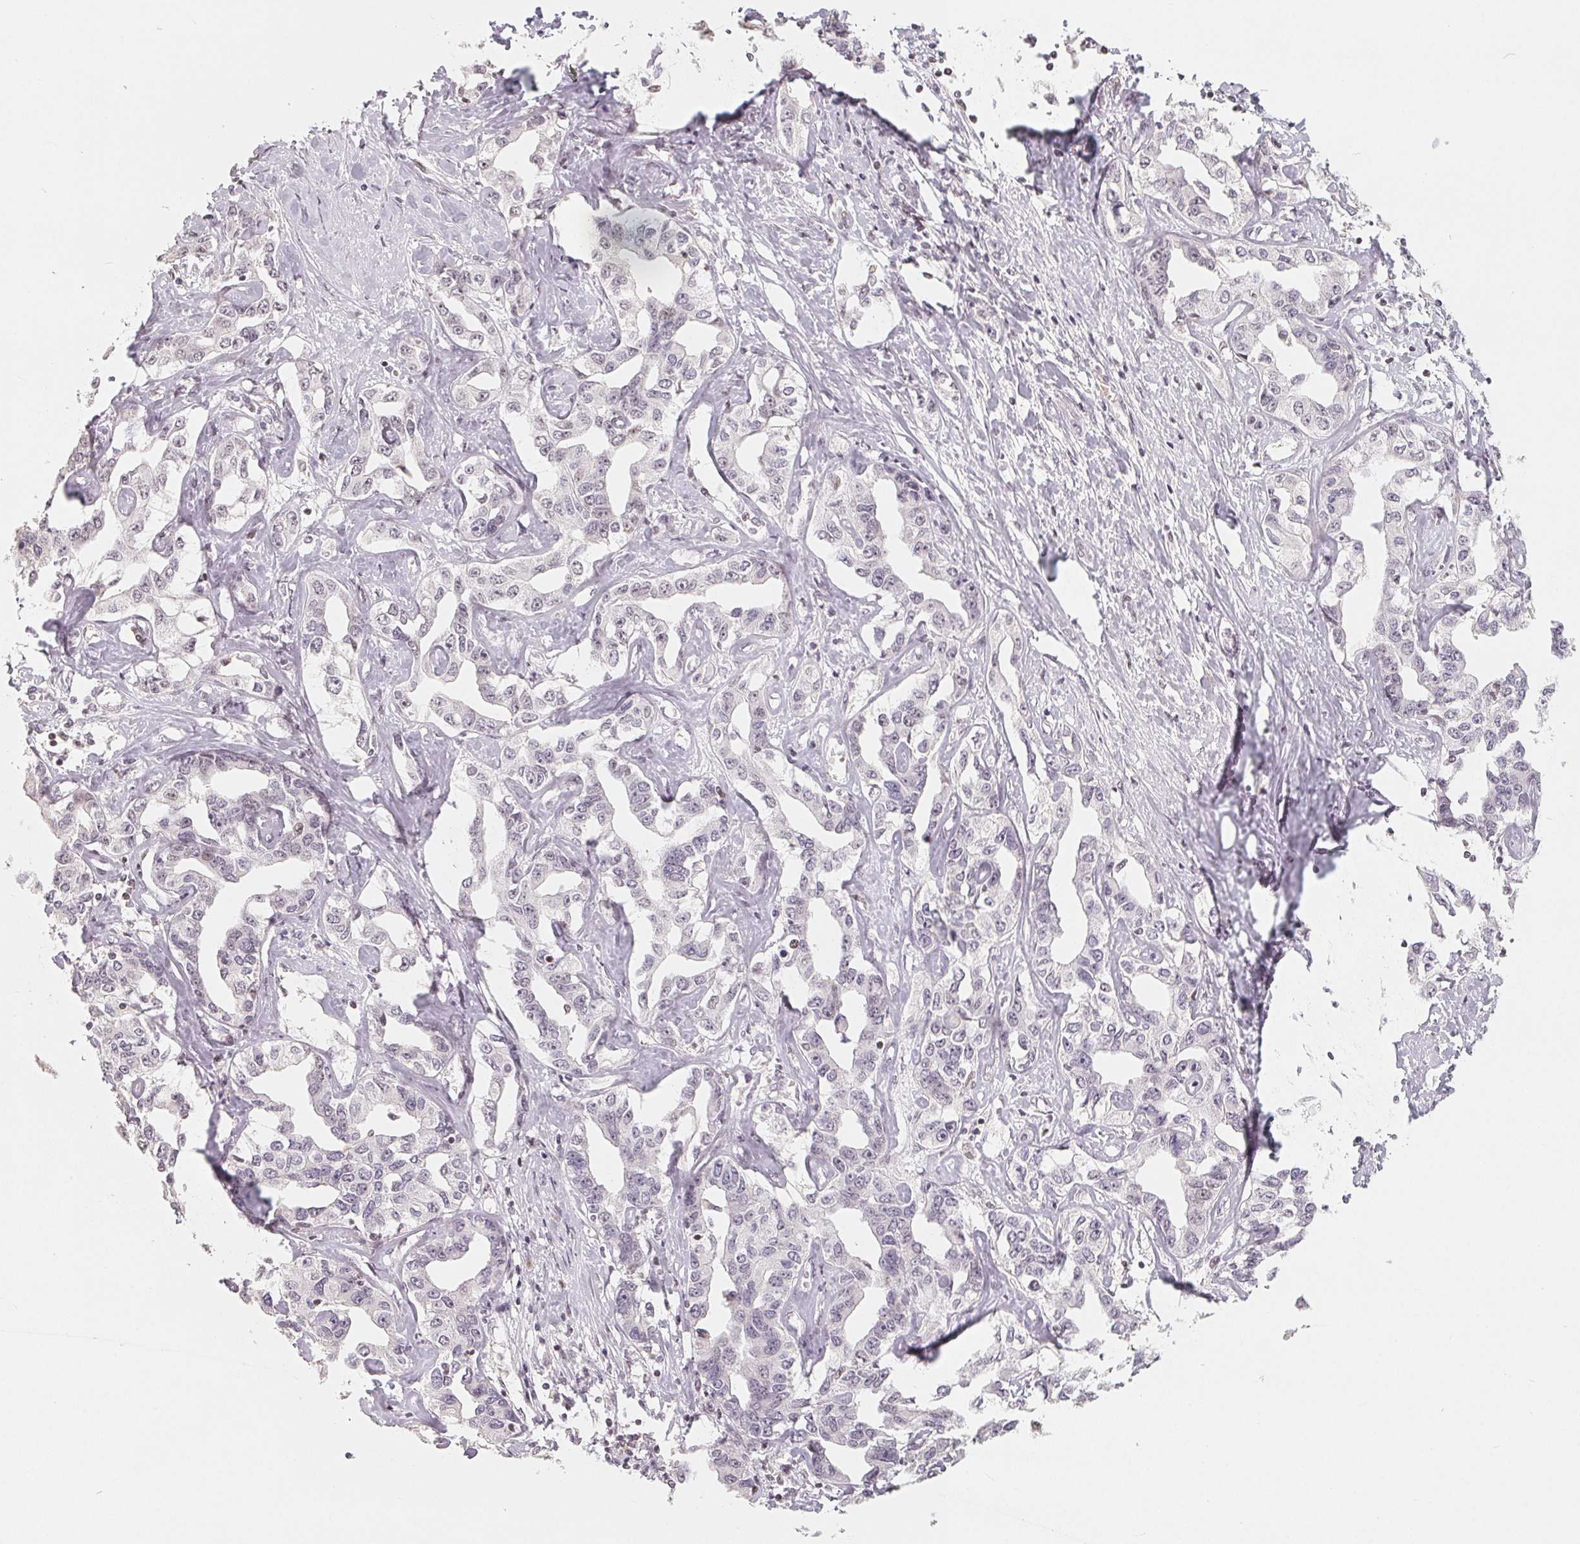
{"staining": {"intensity": "negative", "quantity": "none", "location": "none"}, "tissue": "liver cancer", "cell_type": "Tumor cells", "image_type": "cancer", "snomed": [{"axis": "morphology", "description": "Cholangiocarcinoma"}, {"axis": "topography", "description": "Liver"}], "caption": "Immunohistochemical staining of cholangiocarcinoma (liver) reveals no significant staining in tumor cells.", "gene": "CCDC138", "patient": {"sex": "male", "age": 59}}